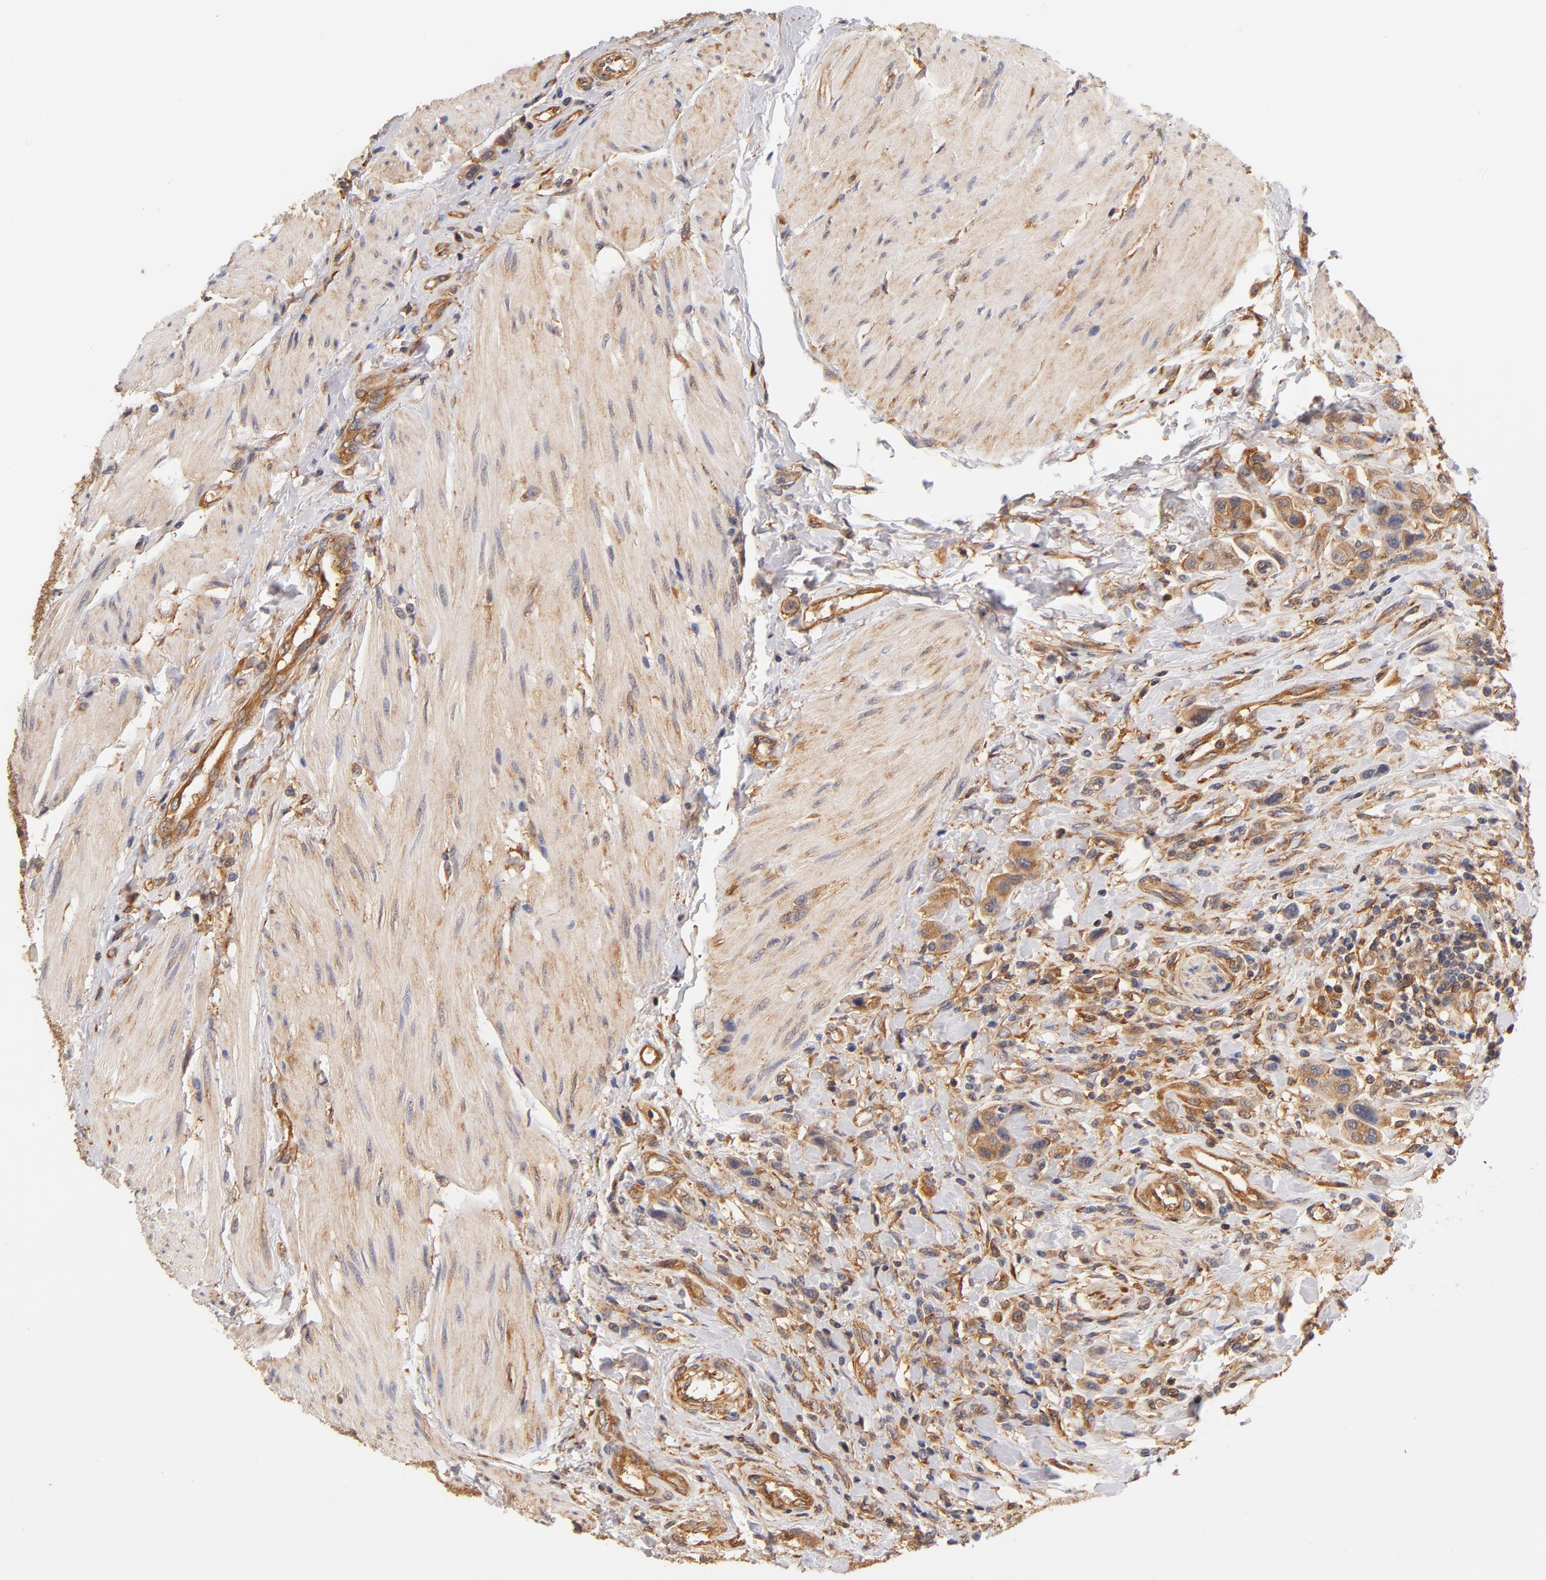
{"staining": {"intensity": "moderate", "quantity": ">75%", "location": "cytoplasmic/membranous"}, "tissue": "urothelial cancer", "cell_type": "Tumor cells", "image_type": "cancer", "snomed": [{"axis": "morphology", "description": "Urothelial carcinoma, High grade"}, {"axis": "topography", "description": "Urinary bladder"}], "caption": "This image exhibits IHC staining of high-grade urothelial carcinoma, with medium moderate cytoplasmic/membranous staining in approximately >75% of tumor cells.", "gene": "FCMR", "patient": {"sex": "male", "age": 50}}